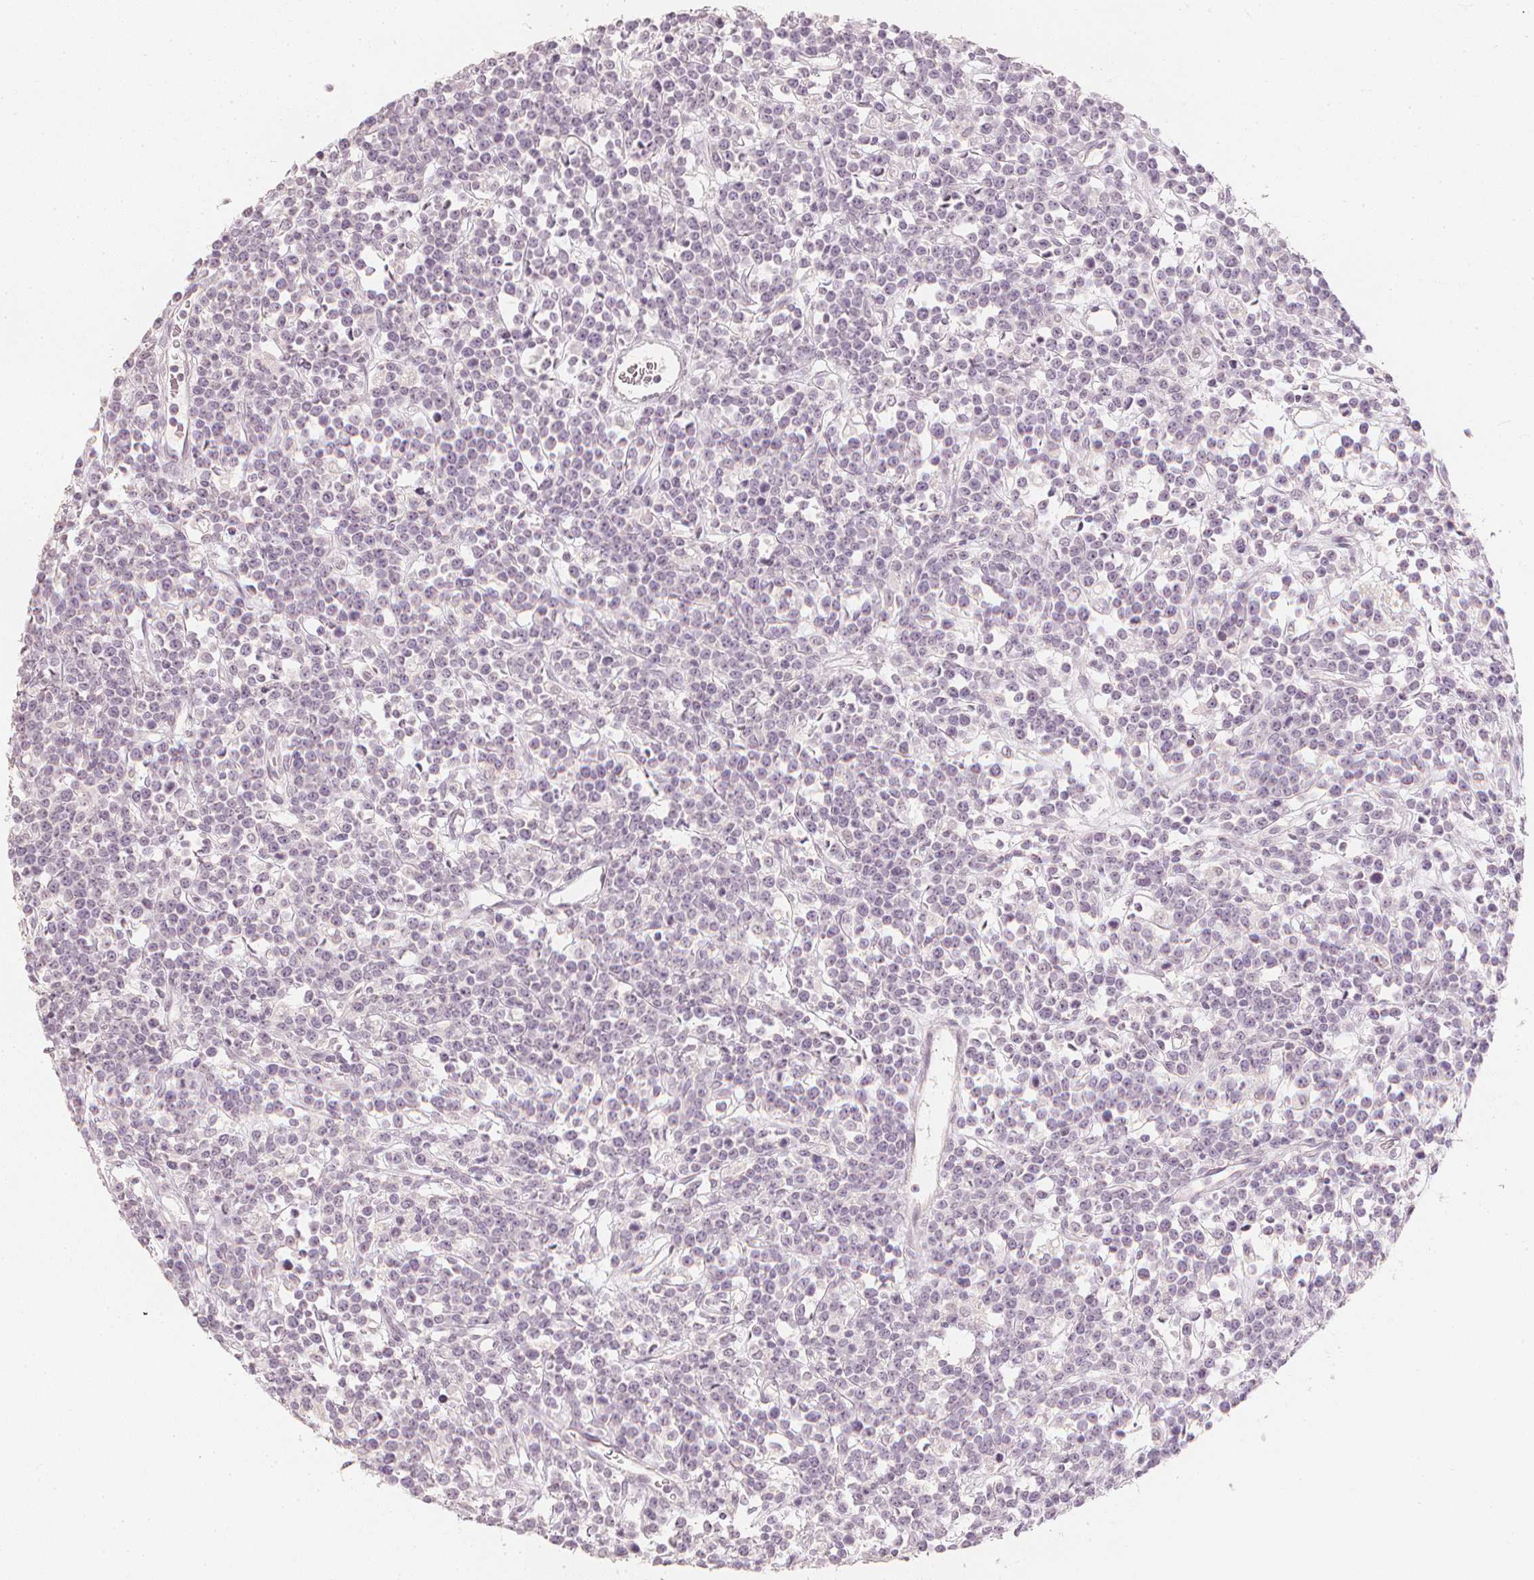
{"staining": {"intensity": "negative", "quantity": "none", "location": "none"}, "tissue": "lymphoma", "cell_type": "Tumor cells", "image_type": "cancer", "snomed": [{"axis": "morphology", "description": "Malignant lymphoma, non-Hodgkin's type, High grade"}, {"axis": "topography", "description": "Ovary"}], "caption": "Photomicrograph shows no protein staining in tumor cells of lymphoma tissue.", "gene": "CALB1", "patient": {"sex": "female", "age": 56}}